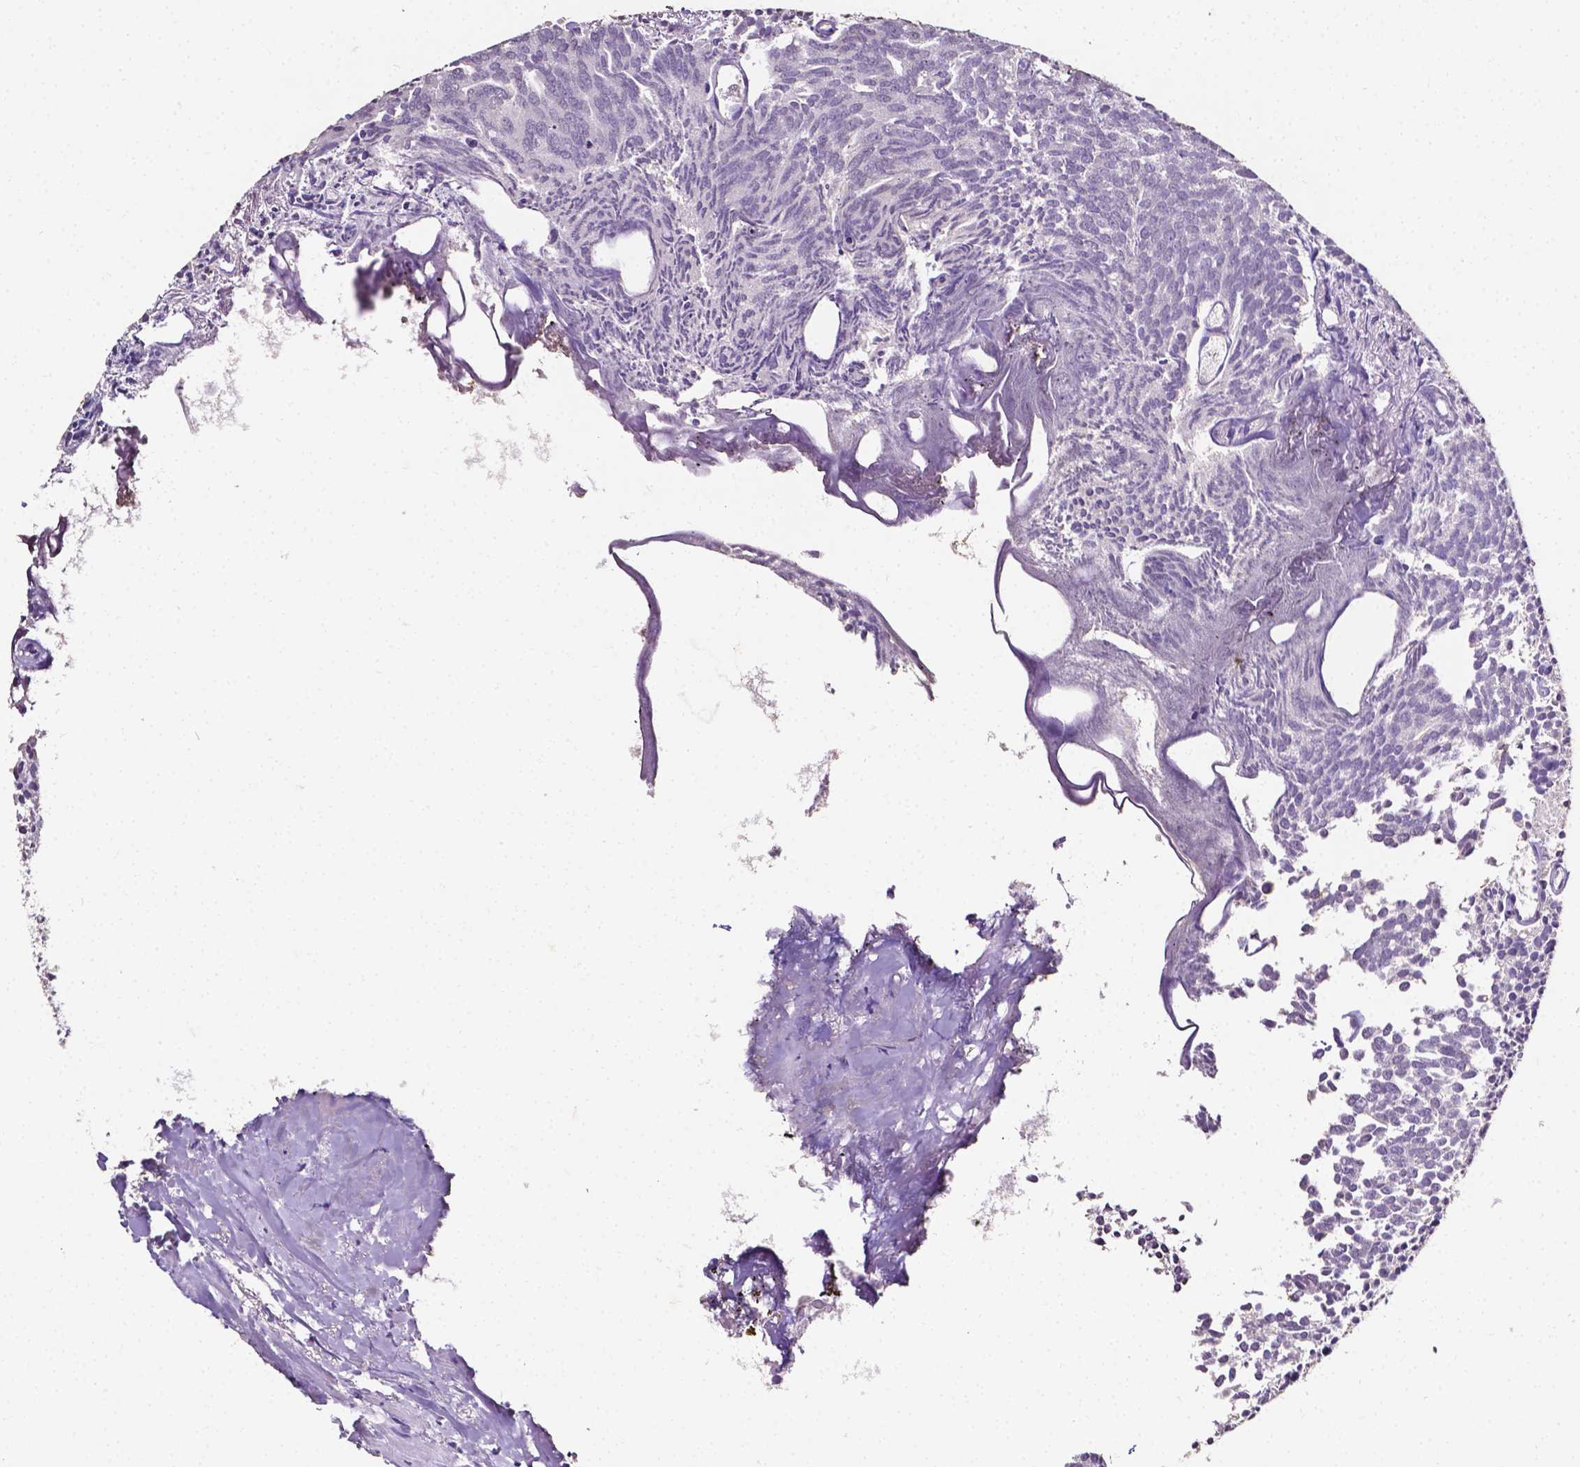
{"staining": {"intensity": "negative", "quantity": "none", "location": "none"}, "tissue": "prostate cancer", "cell_type": "Tumor cells", "image_type": "cancer", "snomed": [{"axis": "morphology", "description": "Adenocarcinoma, High grade"}, {"axis": "topography", "description": "Prostate"}], "caption": "Human prostate high-grade adenocarcinoma stained for a protein using immunohistochemistry exhibits no positivity in tumor cells.", "gene": "PSAT1", "patient": {"sex": "male", "age": 58}}